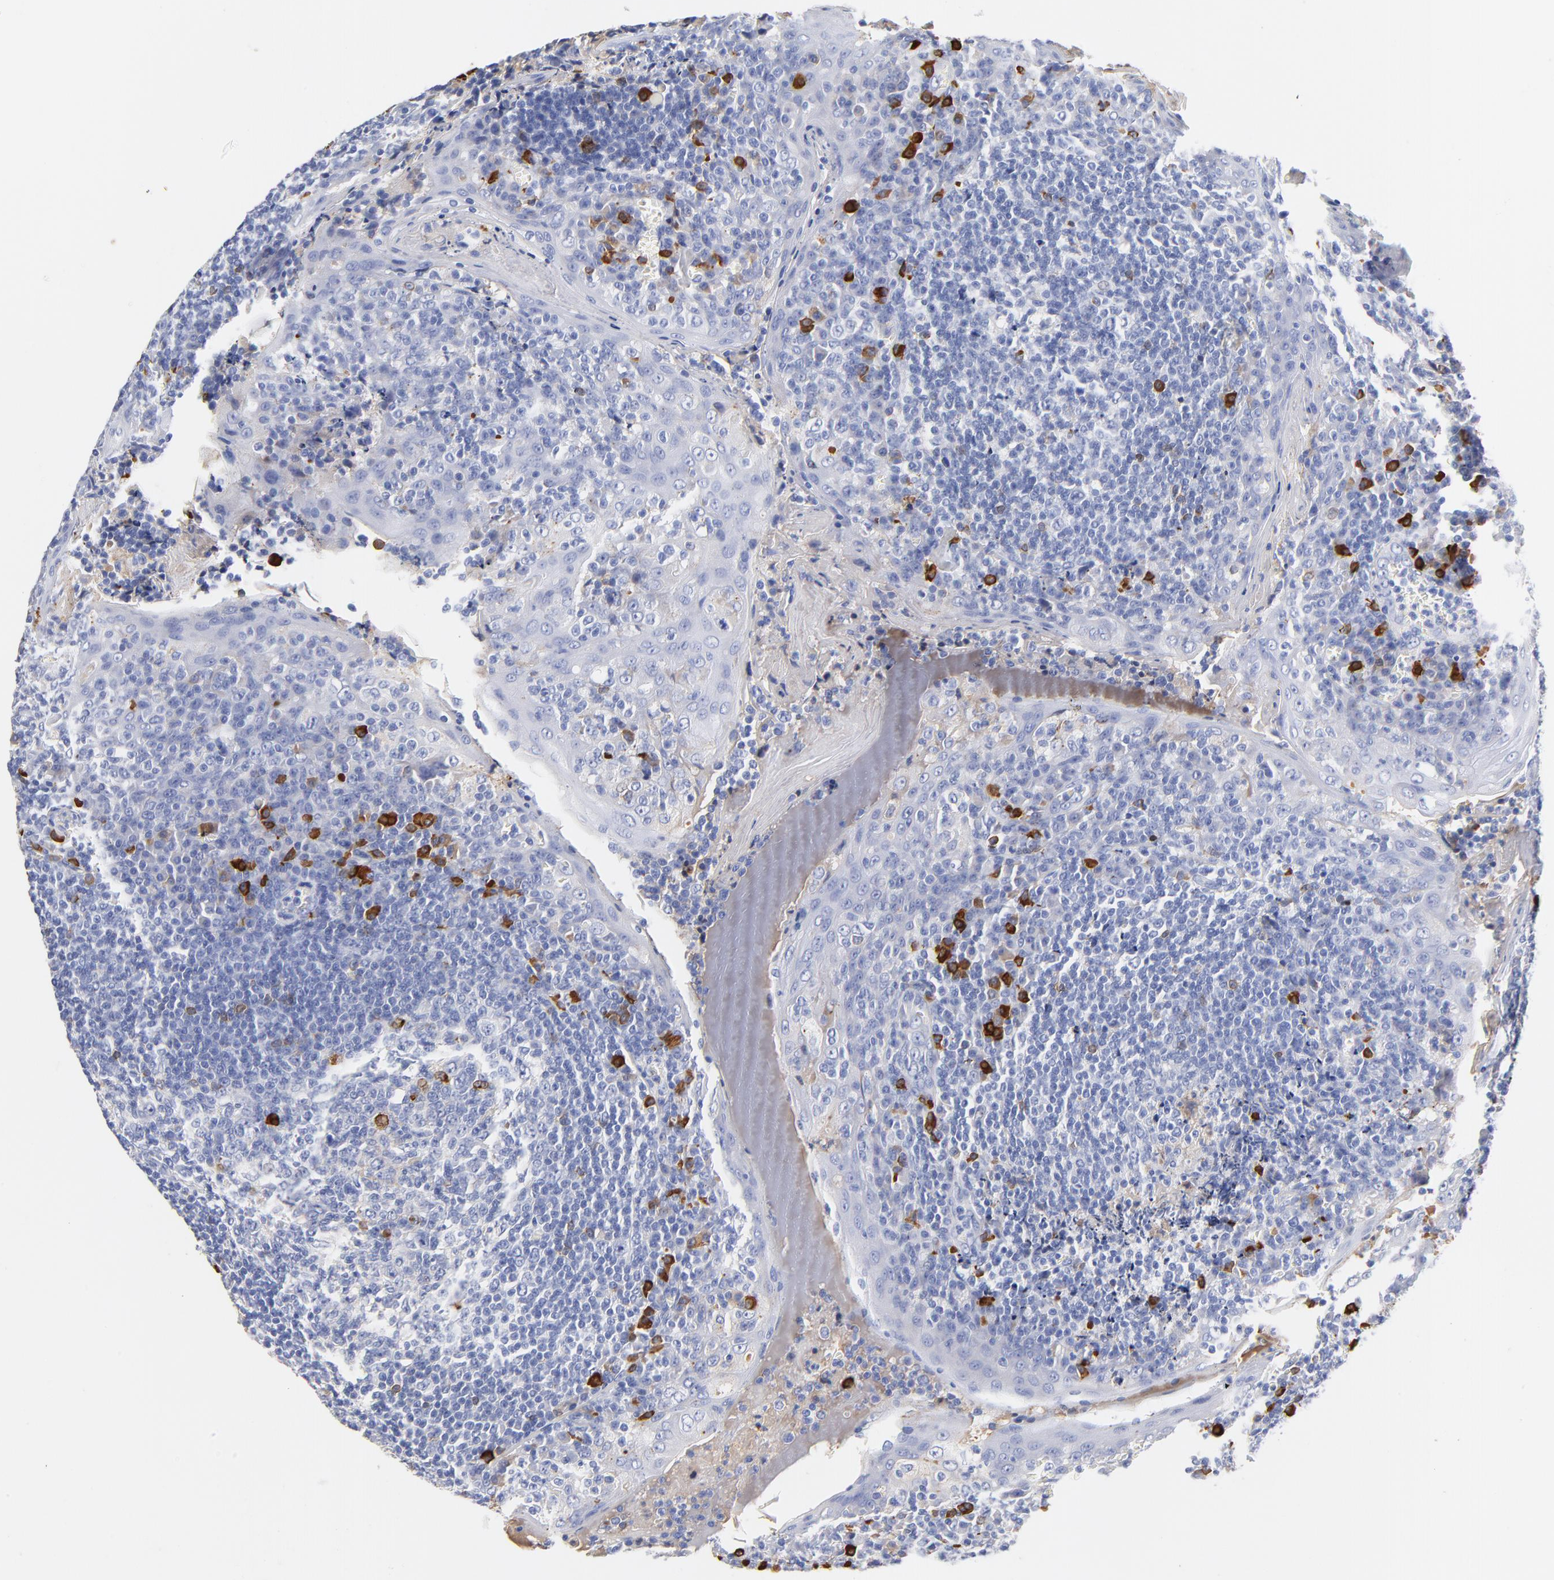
{"staining": {"intensity": "weak", "quantity": "<25%", "location": "cytoplasmic/membranous"}, "tissue": "tonsil", "cell_type": "Germinal center cells", "image_type": "normal", "snomed": [{"axis": "morphology", "description": "Normal tissue, NOS"}, {"axis": "topography", "description": "Tonsil"}], "caption": "This is a histopathology image of immunohistochemistry staining of unremarkable tonsil, which shows no staining in germinal center cells.", "gene": "IGLV3", "patient": {"sex": "male", "age": 31}}